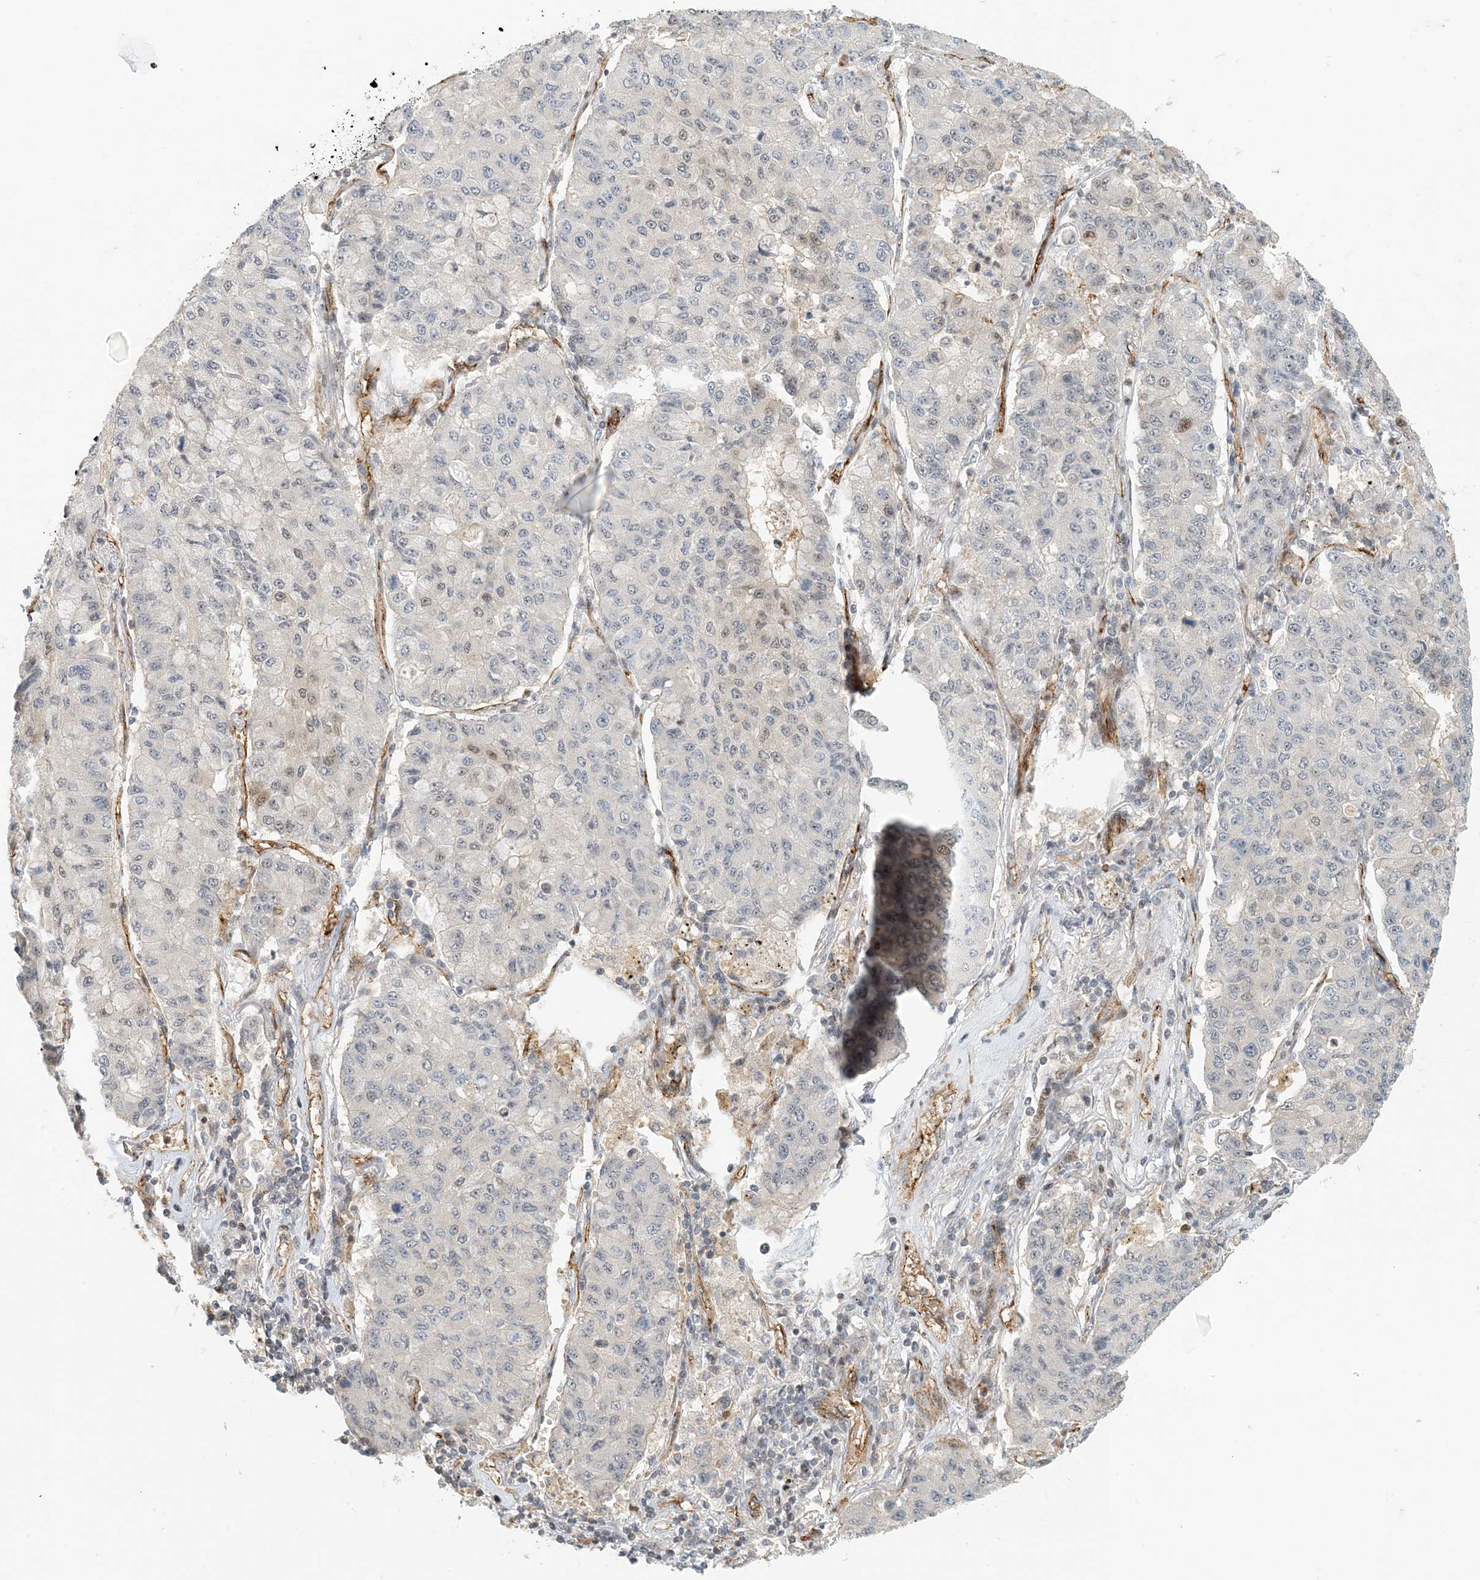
{"staining": {"intensity": "negative", "quantity": "none", "location": "none"}, "tissue": "lung cancer", "cell_type": "Tumor cells", "image_type": "cancer", "snomed": [{"axis": "morphology", "description": "Squamous cell carcinoma, NOS"}, {"axis": "topography", "description": "Lung"}], "caption": "Immunohistochemistry of human squamous cell carcinoma (lung) demonstrates no expression in tumor cells. The staining was performed using DAB (3,3'-diaminobenzidine) to visualize the protein expression in brown, while the nuclei were stained in blue with hematoxylin (Magnification: 20x).", "gene": "MAPKBP1", "patient": {"sex": "male", "age": 74}}